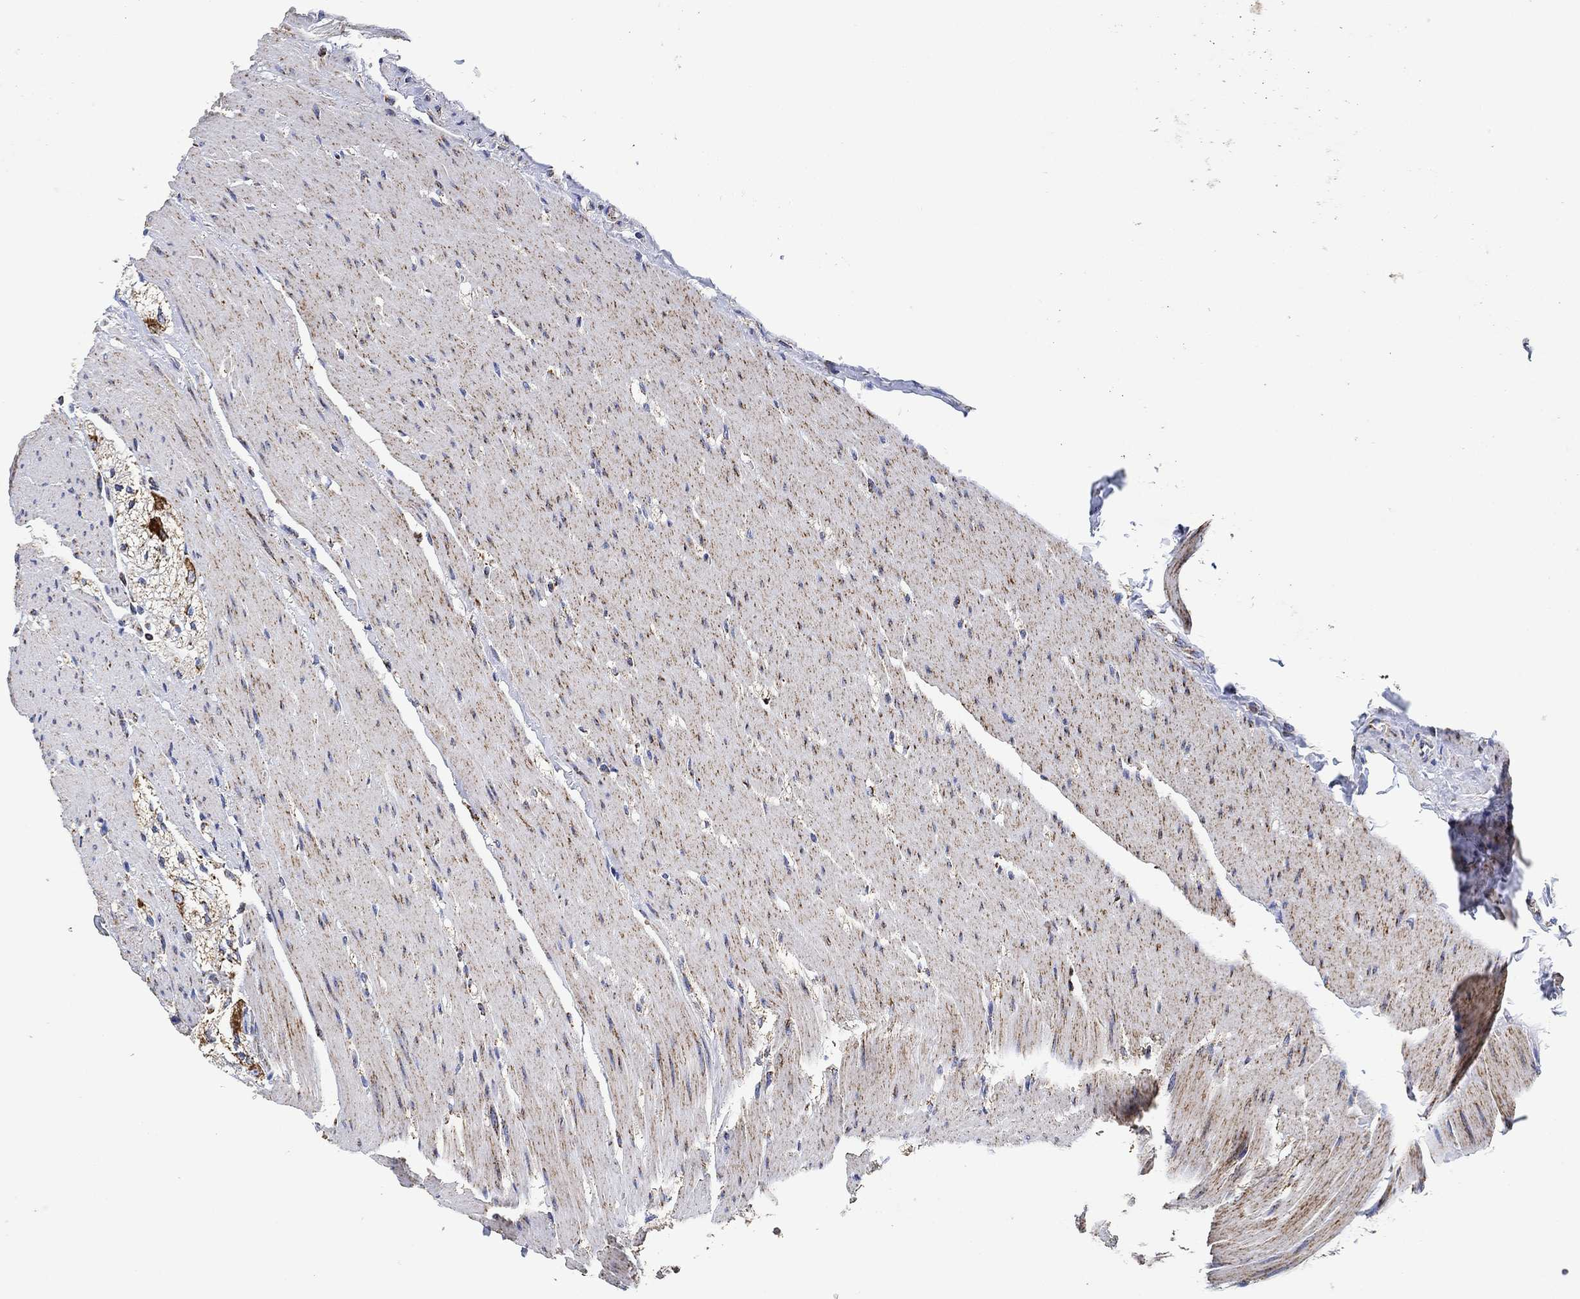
{"staining": {"intensity": "strong", "quantity": ">75%", "location": "cytoplasmic/membranous"}, "tissue": "colon", "cell_type": "Glandular cells", "image_type": "normal", "snomed": [{"axis": "morphology", "description": "Normal tissue, NOS"}, {"axis": "topography", "description": "Colon"}], "caption": "Strong cytoplasmic/membranous expression is identified in about >75% of glandular cells in benign colon. (DAB = brown stain, brightfield microscopy at high magnification).", "gene": "NDUFS3", "patient": {"sex": "female", "age": 65}}